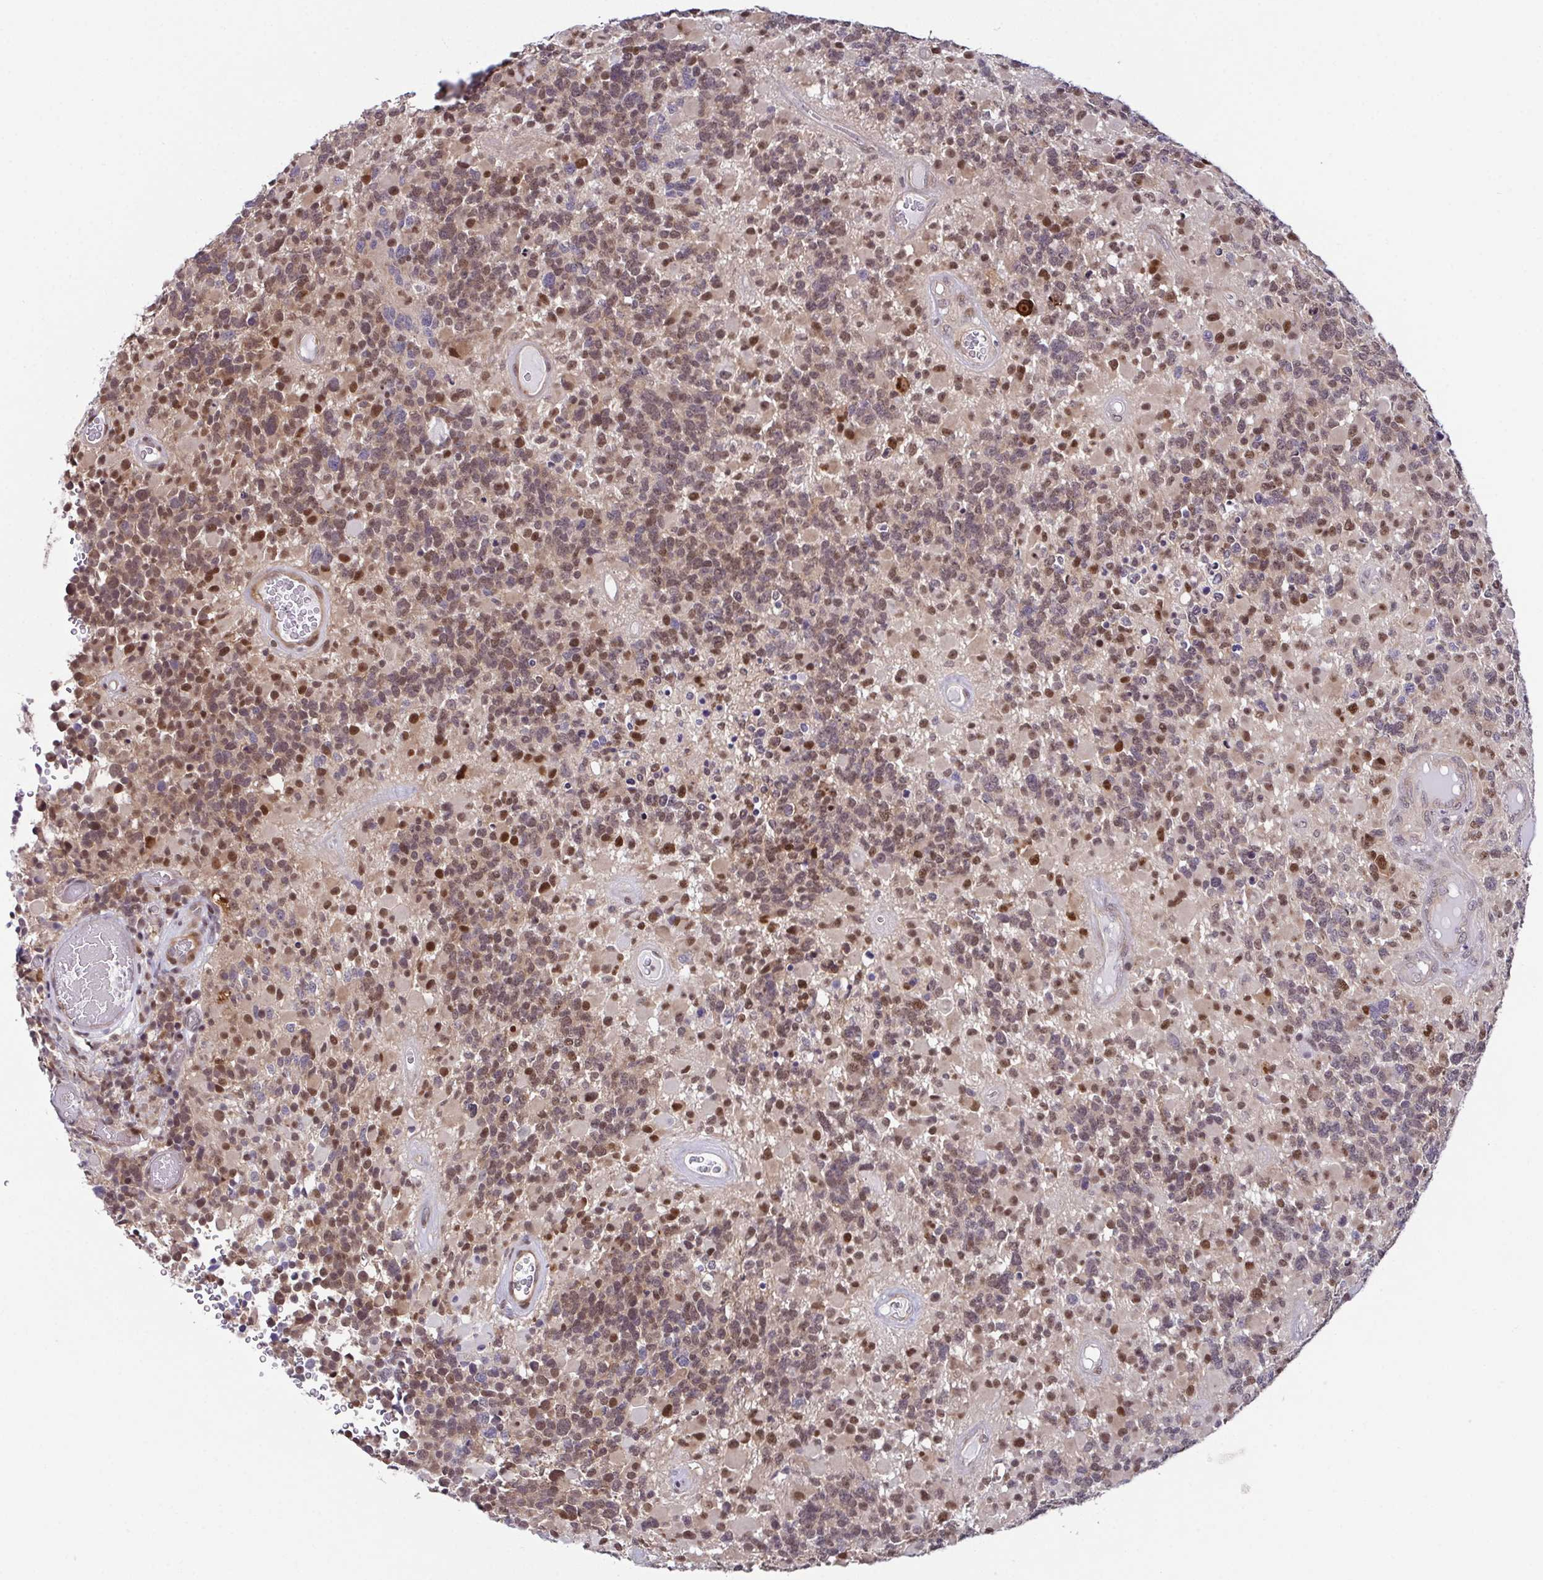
{"staining": {"intensity": "moderate", "quantity": "25%-75%", "location": "nuclear"}, "tissue": "glioma", "cell_type": "Tumor cells", "image_type": "cancer", "snomed": [{"axis": "morphology", "description": "Glioma, malignant, High grade"}, {"axis": "topography", "description": "Brain"}], "caption": "Human malignant glioma (high-grade) stained with a protein marker displays moderate staining in tumor cells.", "gene": "DNAJB1", "patient": {"sex": "female", "age": 40}}